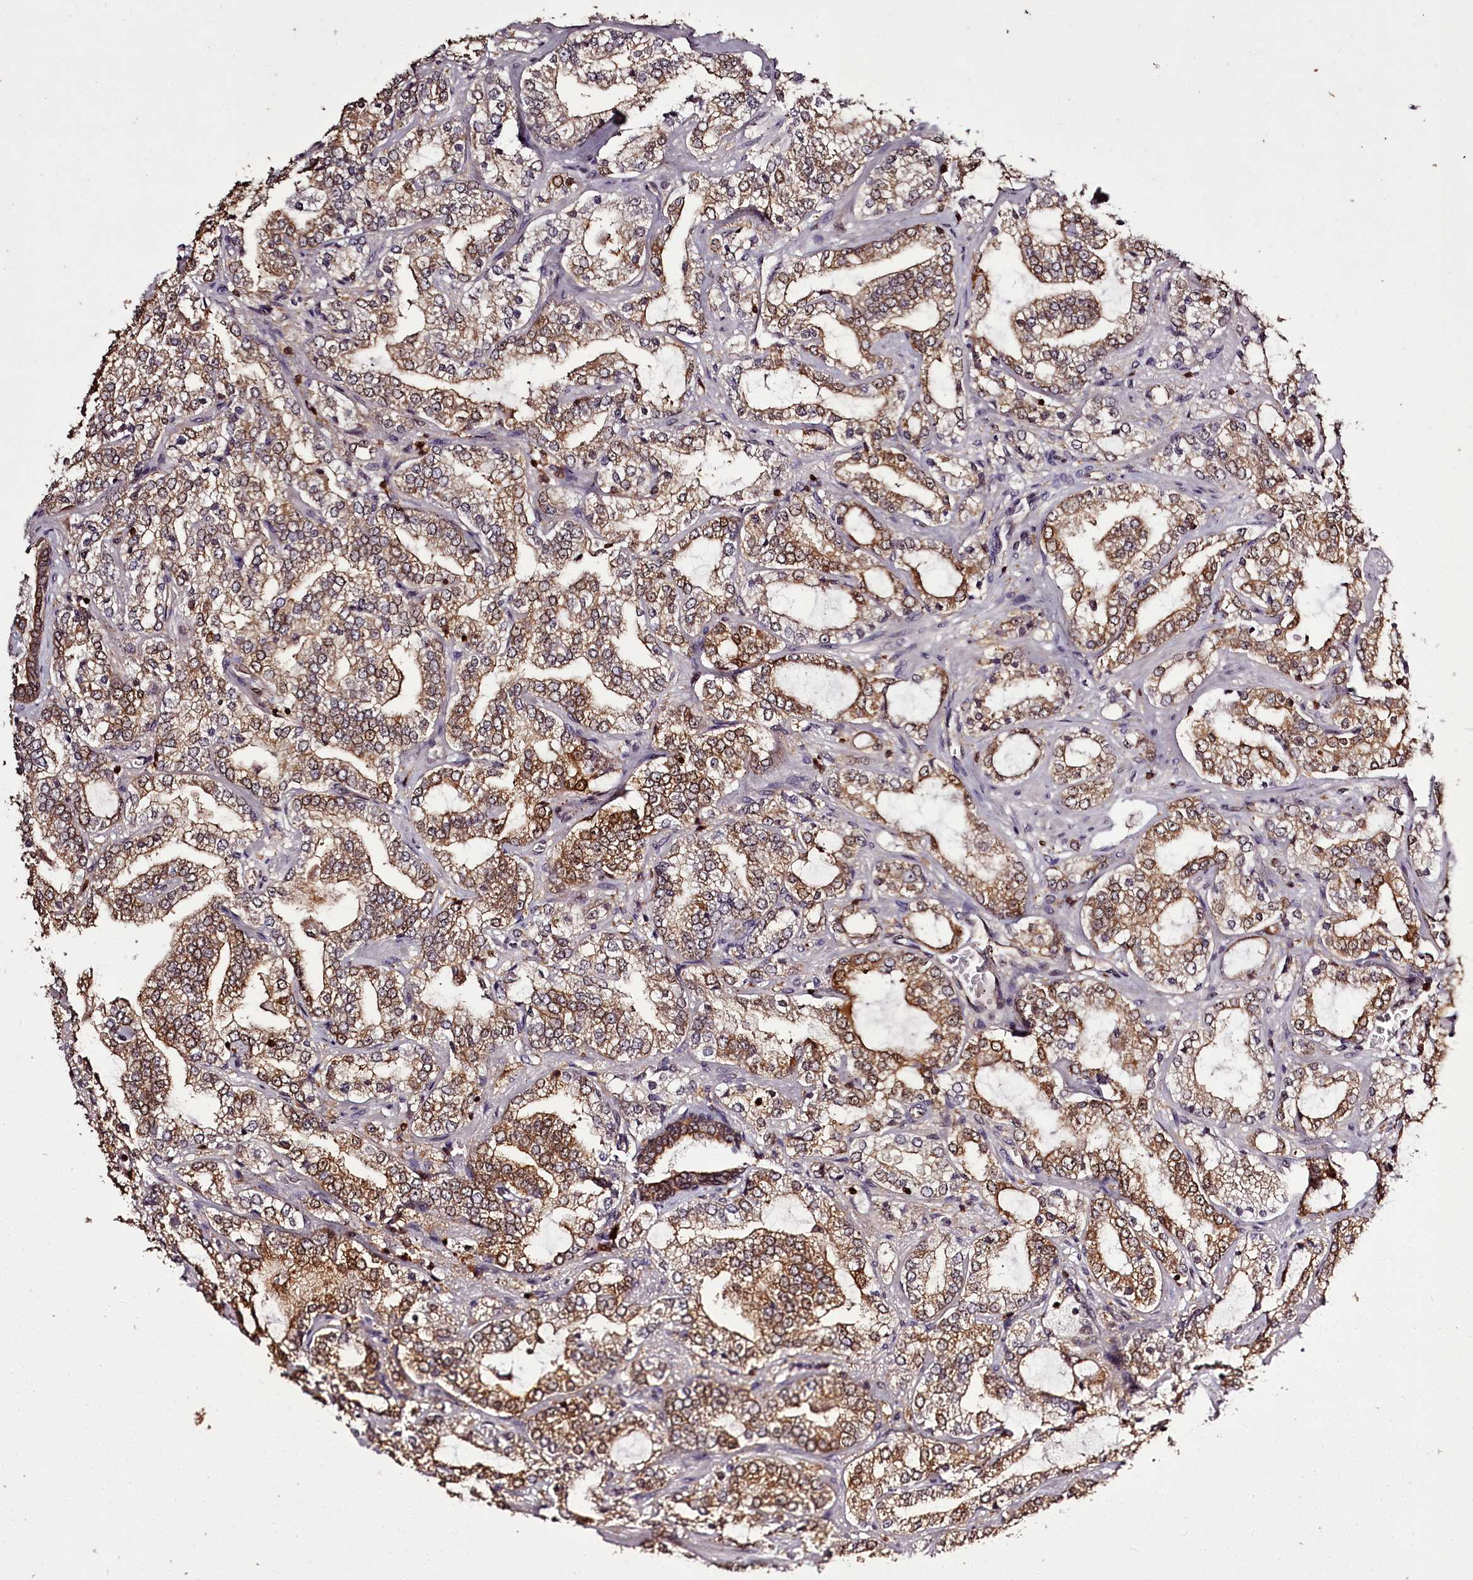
{"staining": {"intensity": "moderate", "quantity": ">75%", "location": "cytoplasmic/membranous,nuclear"}, "tissue": "prostate cancer", "cell_type": "Tumor cells", "image_type": "cancer", "snomed": [{"axis": "morphology", "description": "Adenocarcinoma, High grade"}, {"axis": "topography", "description": "Prostate"}], "caption": "Prostate high-grade adenocarcinoma stained with IHC displays moderate cytoplasmic/membranous and nuclear positivity in approximately >75% of tumor cells.", "gene": "NPRL2", "patient": {"sex": "male", "age": 64}}